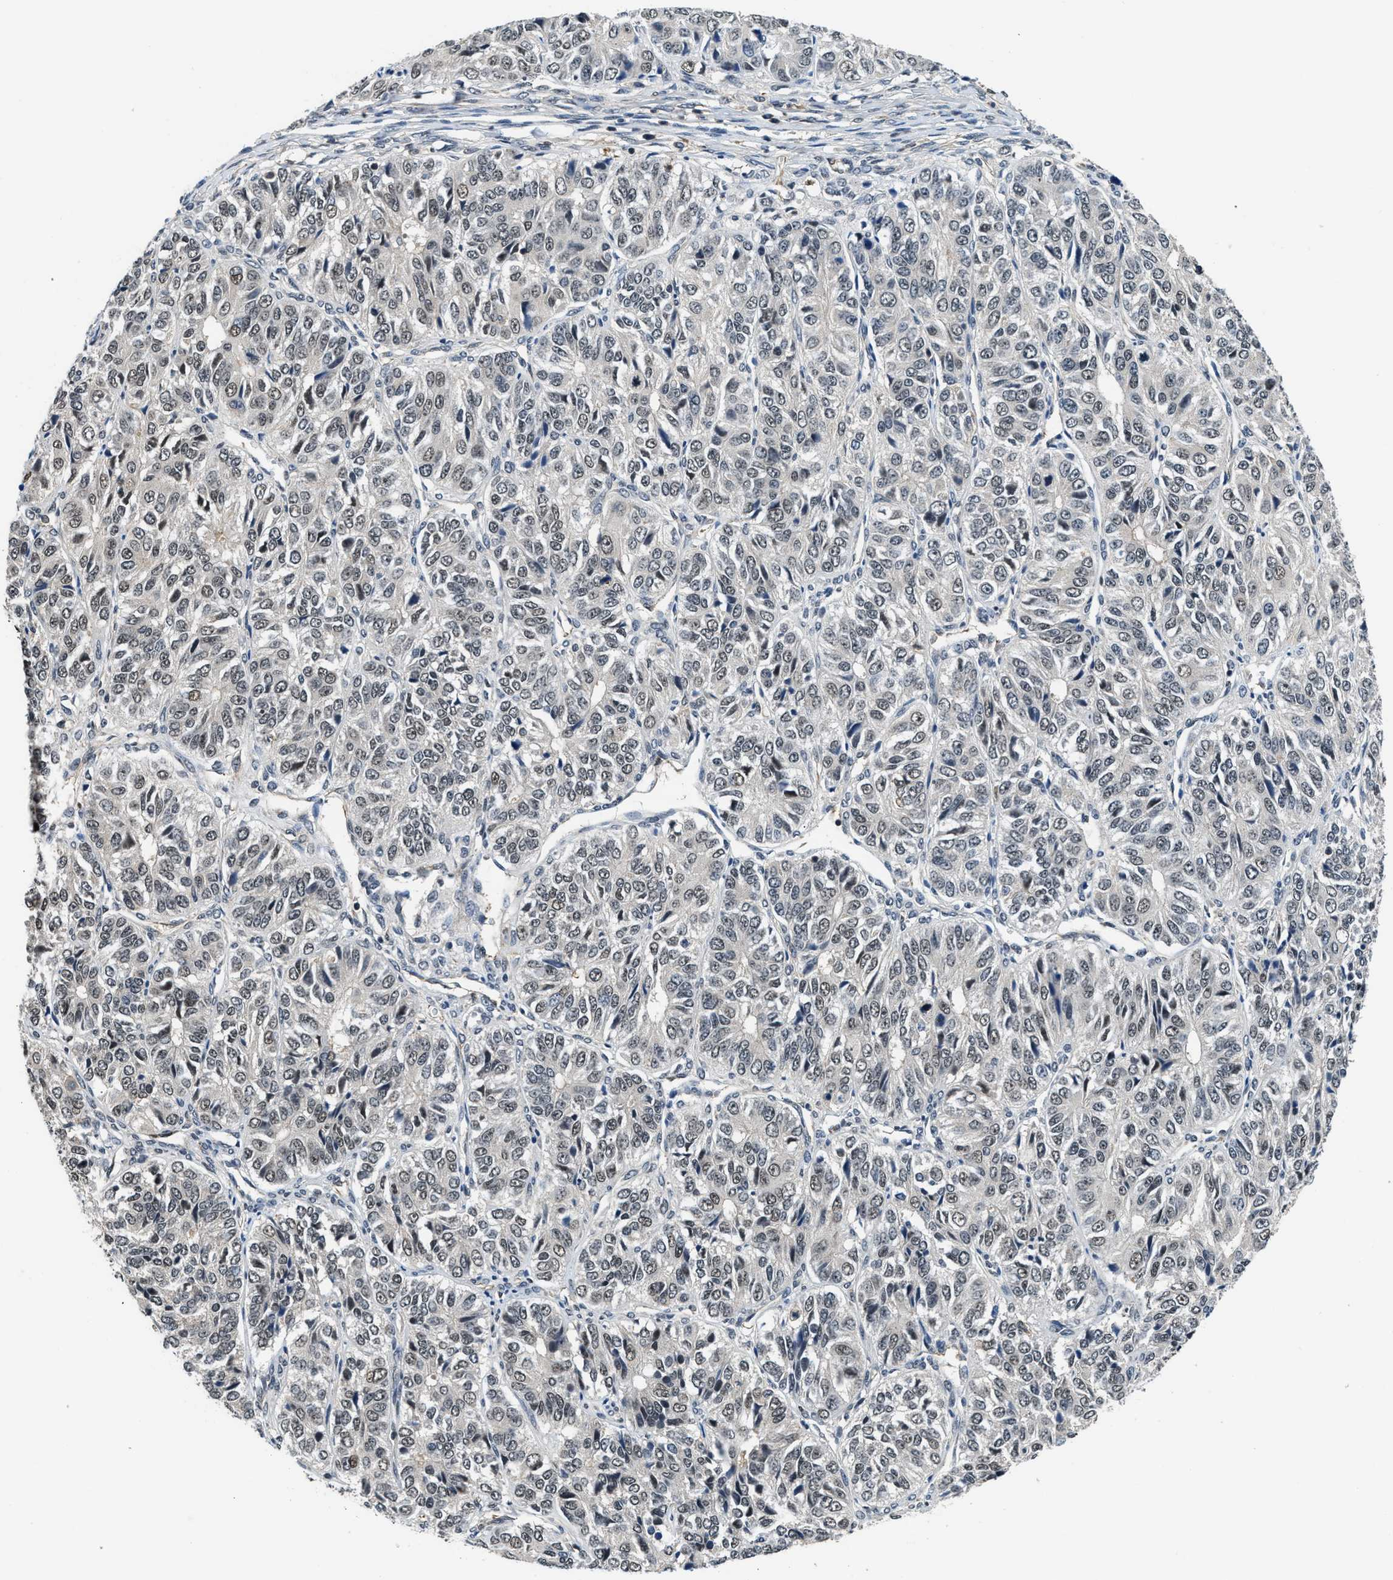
{"staining": {"intensity": "weak", "quantity": "<25%", "location": "nuclear"}, "tissue": "ovarian cancer", "cell_type": "Tumor cells", "image_type": "cancer", "snomed": [{"axis": "morphology", "description": "Carcinoma, endometroid"}, {"axis": "topography", "description": "Ovary"}], "caption": "The photomicrograph reveals no significant staining in tumor cells of ovarian cancer. (DAB immunohistochemistry (IHC) visualized using brightfield microscopy, high magnification).", "gene": "MTMR1", "patient": {"sex": "female", "age": 51}}